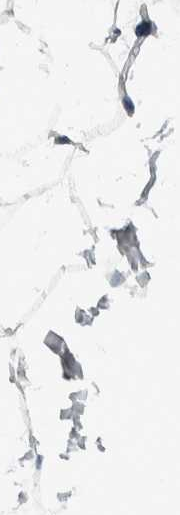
{"staining": {"intensity": "negative", "quantity": "none", "location": "none"}, "tissue": "adipose tissue", "cell_type": "Adipocytes", "image_type": "normal", "snomed": [{"axis": "morphology", "description": "Normal tissue, NOS"}, {"axis": "topography", "description": "Breast"}, {"axis": "topography", "description": "Soft tissue"}], "caption": "The photomicrograph exhibits no staining of adipocytes in benign adipose tissue. (IHC, brightfield microscopy, high magnification).", "gene": "ADPRM", "patient": {"sex": "female", "age": 75}}